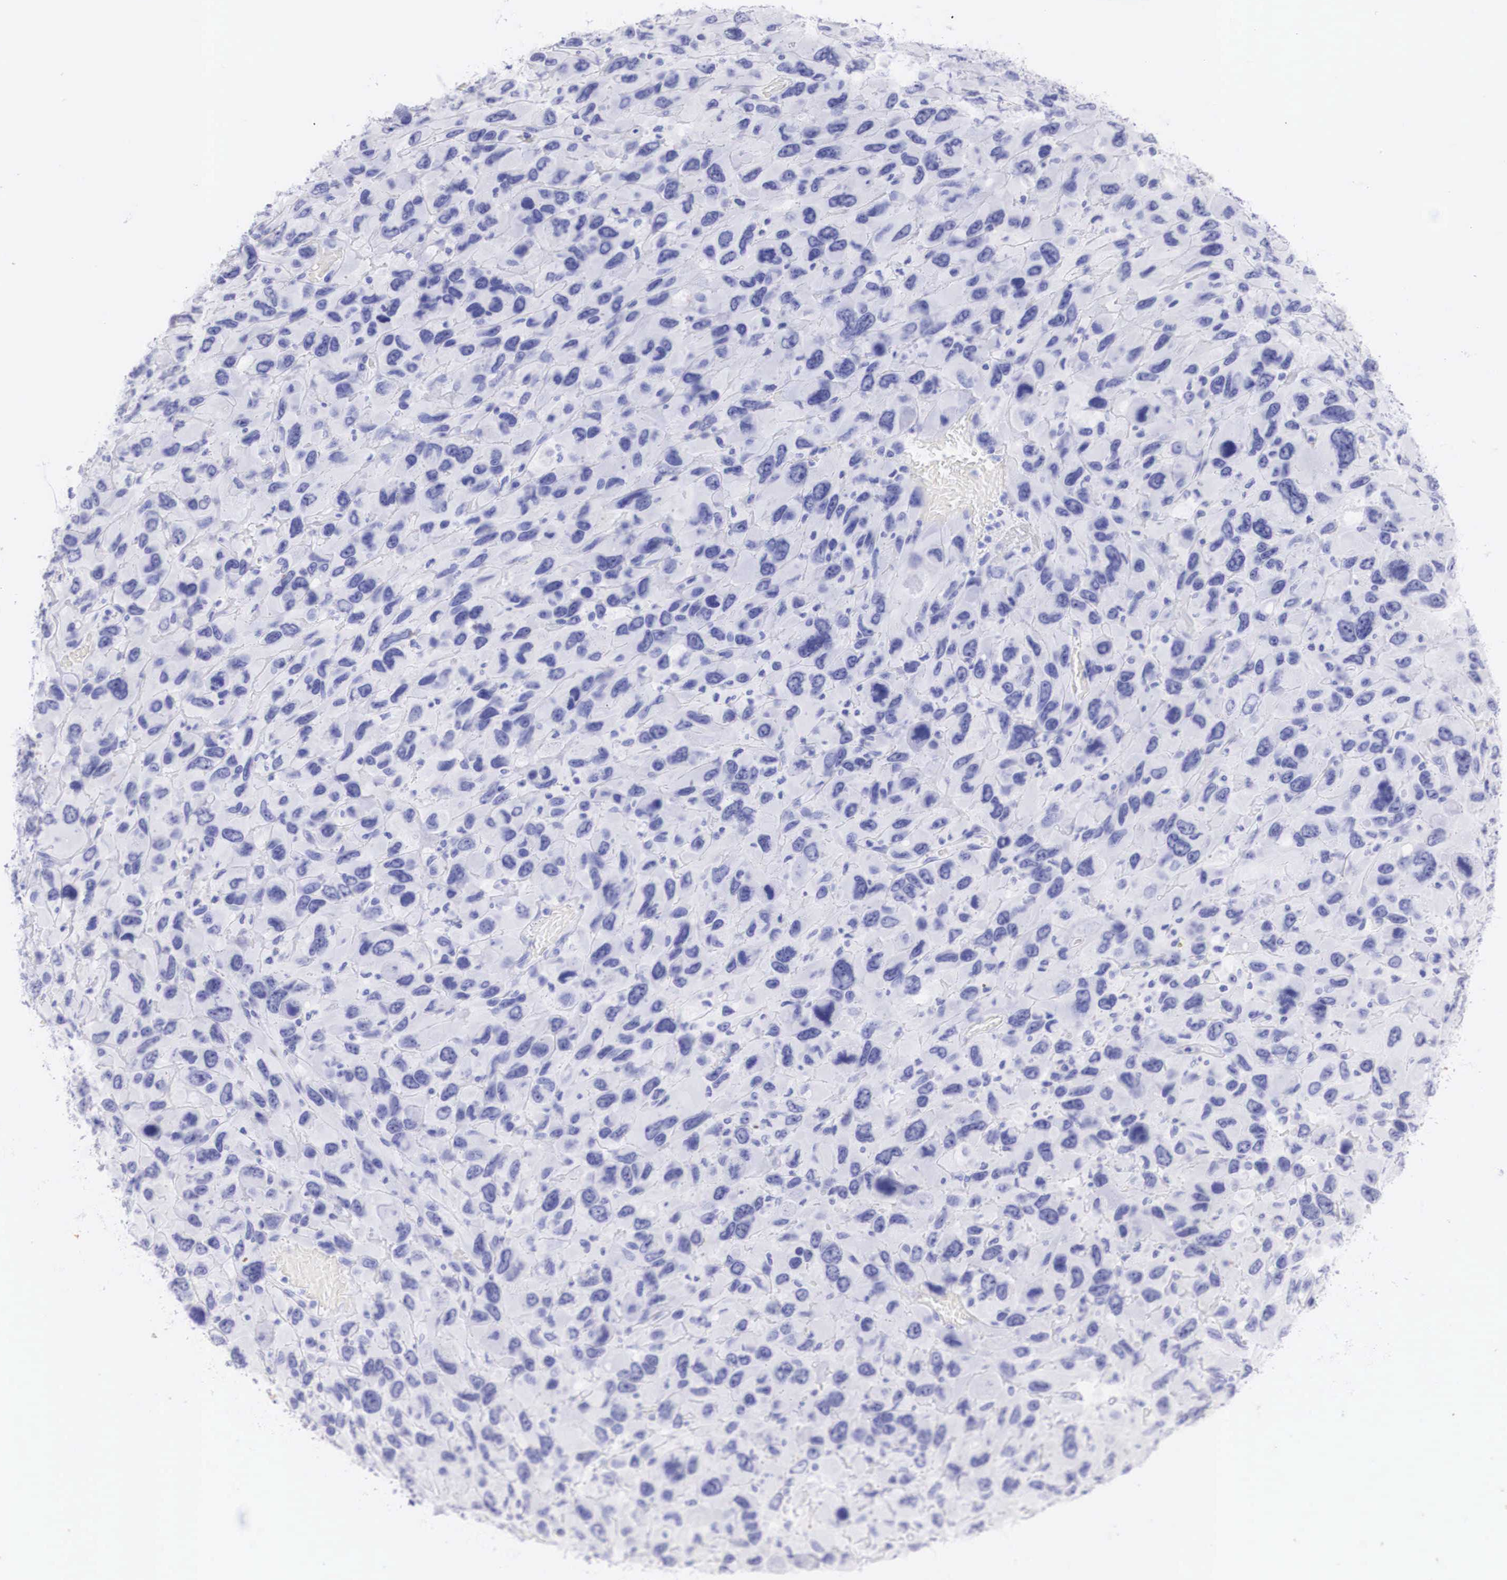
{"staining": {"intensity": "negative", "quantity": "none", "location": "none"}, "tissue": "renal cancer", "cell_type": "Tumor cells", "image_type": "cancer", "snomed": [{"axis": "morphology", "description": "Adenocarcinoma, NOS"}, {"axis": "topography", "description": "Kidney"}], "caption": "DAB immunohistochemical staining of human adenocarcinoma (renal) exhibits no significant positivity in tumor cells. Nuclei are stained in blue.", "gene": "TYR", "patient": {"sex": "male", "age": 79}}